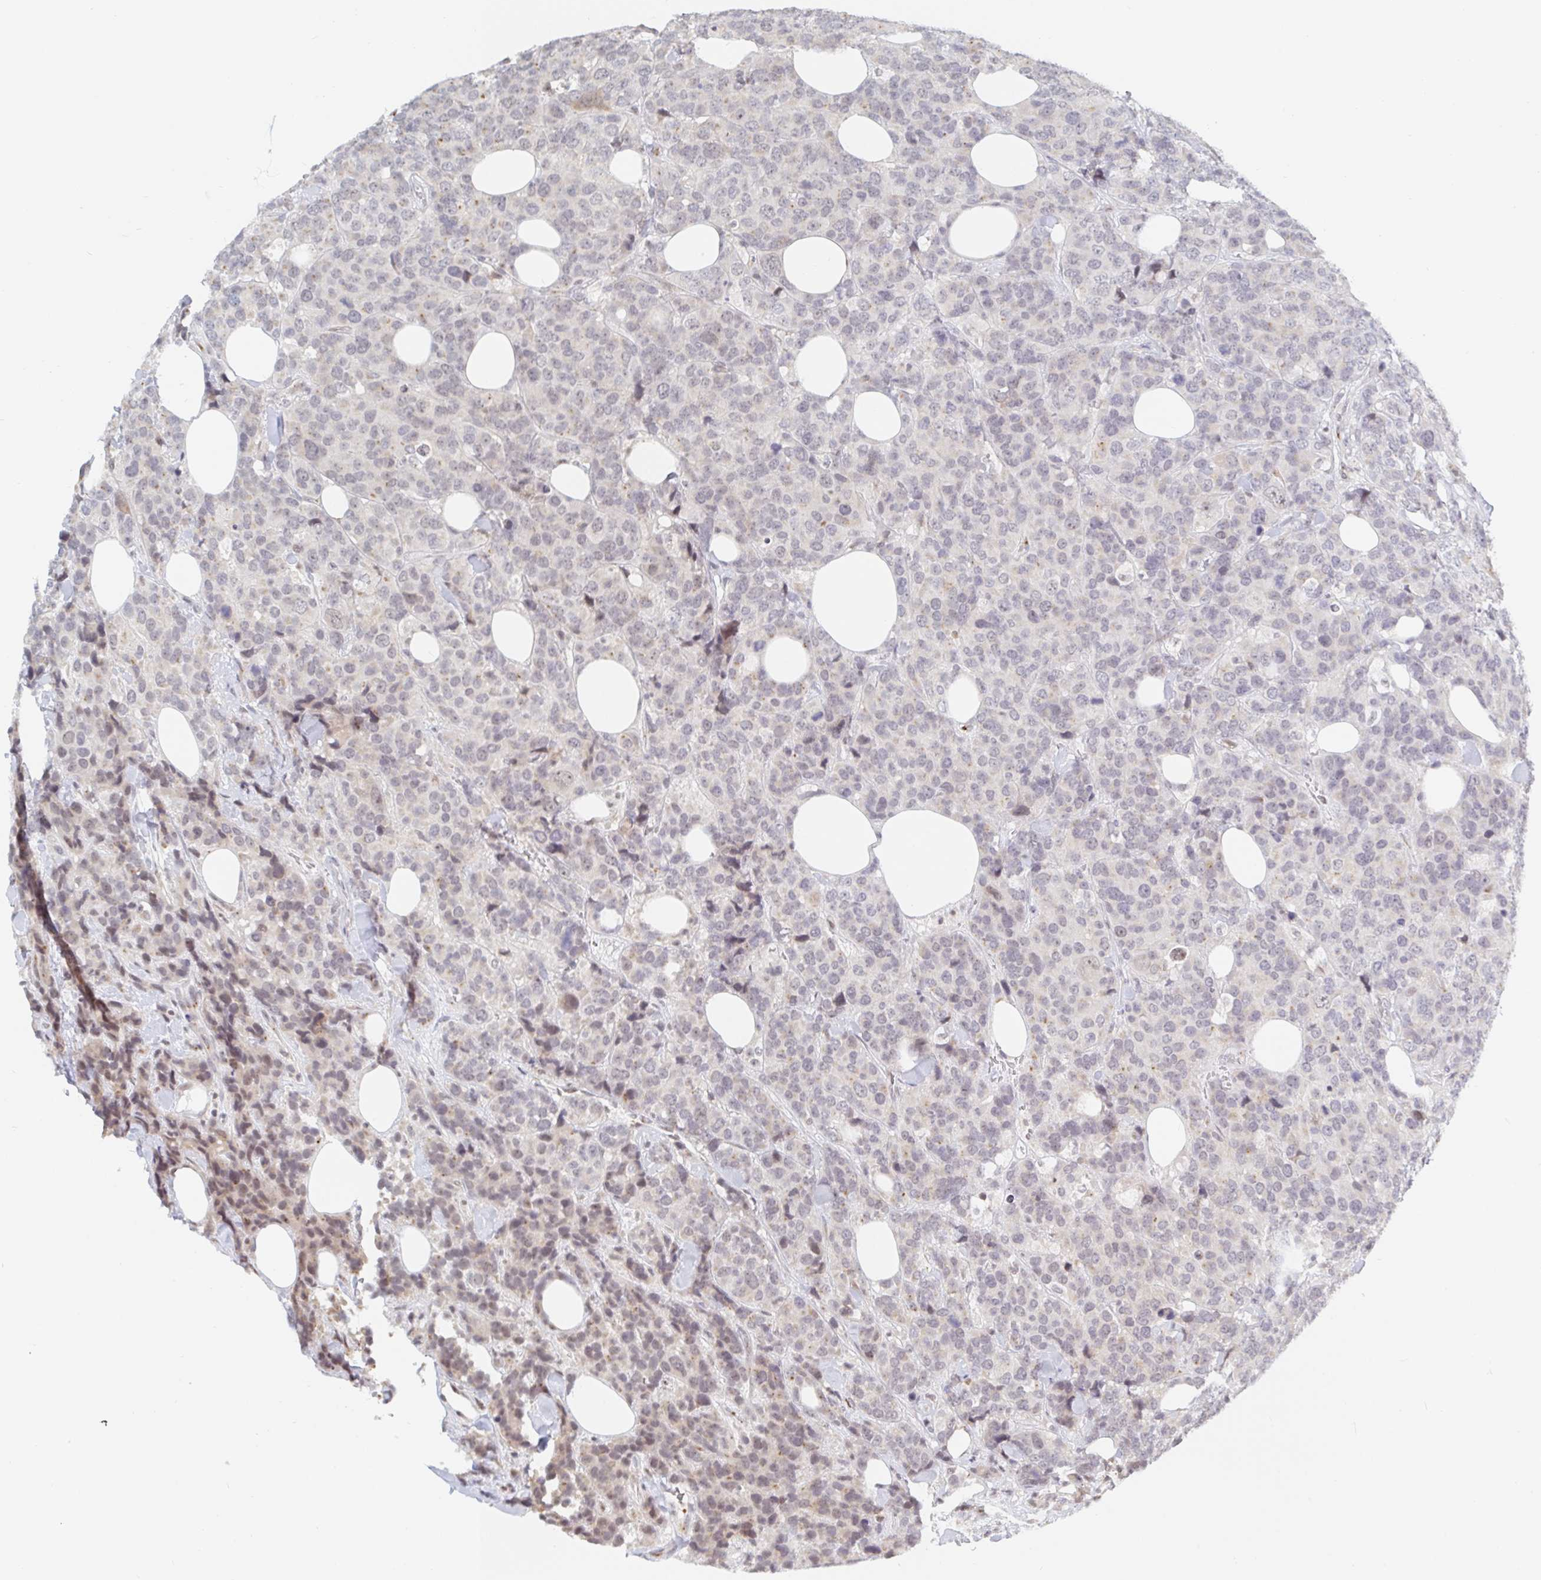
{"staining": {"intensity": "weak", "quantity": "<25%", "location": "nuclear"}, "tissue": "breast cancer", "cell_type": "Tumor cells", "image_type": "cancer", "snomed": [{"axis": "morphology", "description": "Lobular carcinoma"}, {"axis": "topography", "description": "Breast"}], "caption": "An image of breast lobular carcinoma stained for a protein reveals no brown staining in tumor cells.", "gene": "CHD2", "patient": {"sex": "female", "age": 59}}